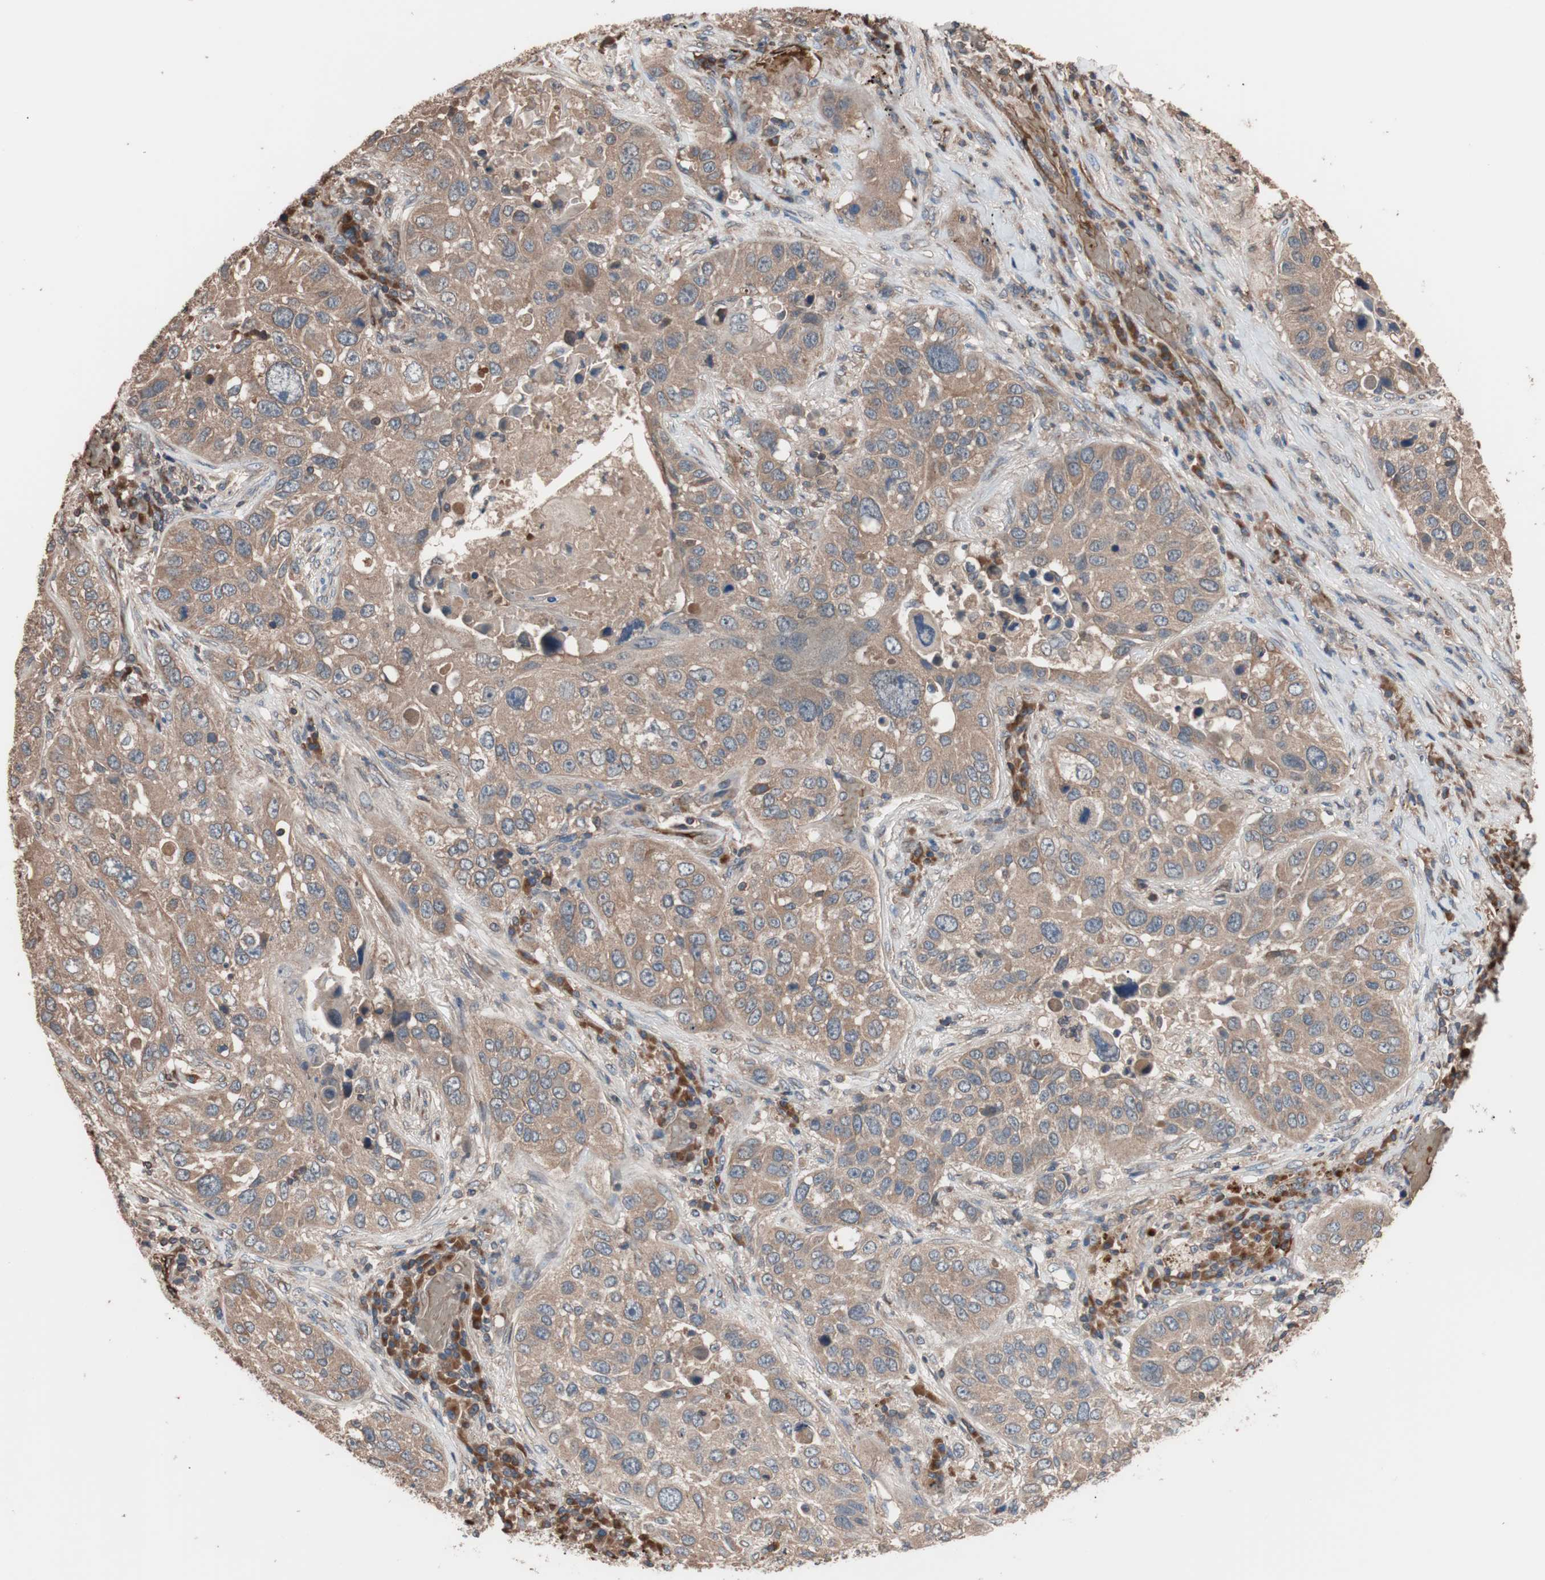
{"staining": {"intensity": "moderate", "quantity": ">75%", "location": "cytoplasmic/membranous"}, "tissue": "lung cancer", "cell_type": "Tumor cells", "image_type": "cancer", "snomed": [{"axis": "morphology", "description": "Squamous cell carcinoma, NOS"}, {"axis": "topography", "description": "Lung"}], "caption": "A high-resolution image shows immunohistochemistry (IHC) staining of lung cancer (squamous cell carcinoma), which shows moderate cytoplasmic/membranous staining in approximately >75% of tumor cells.", "gene": "GLYCTK", "patient": {"sex": "male", "age": 57}}